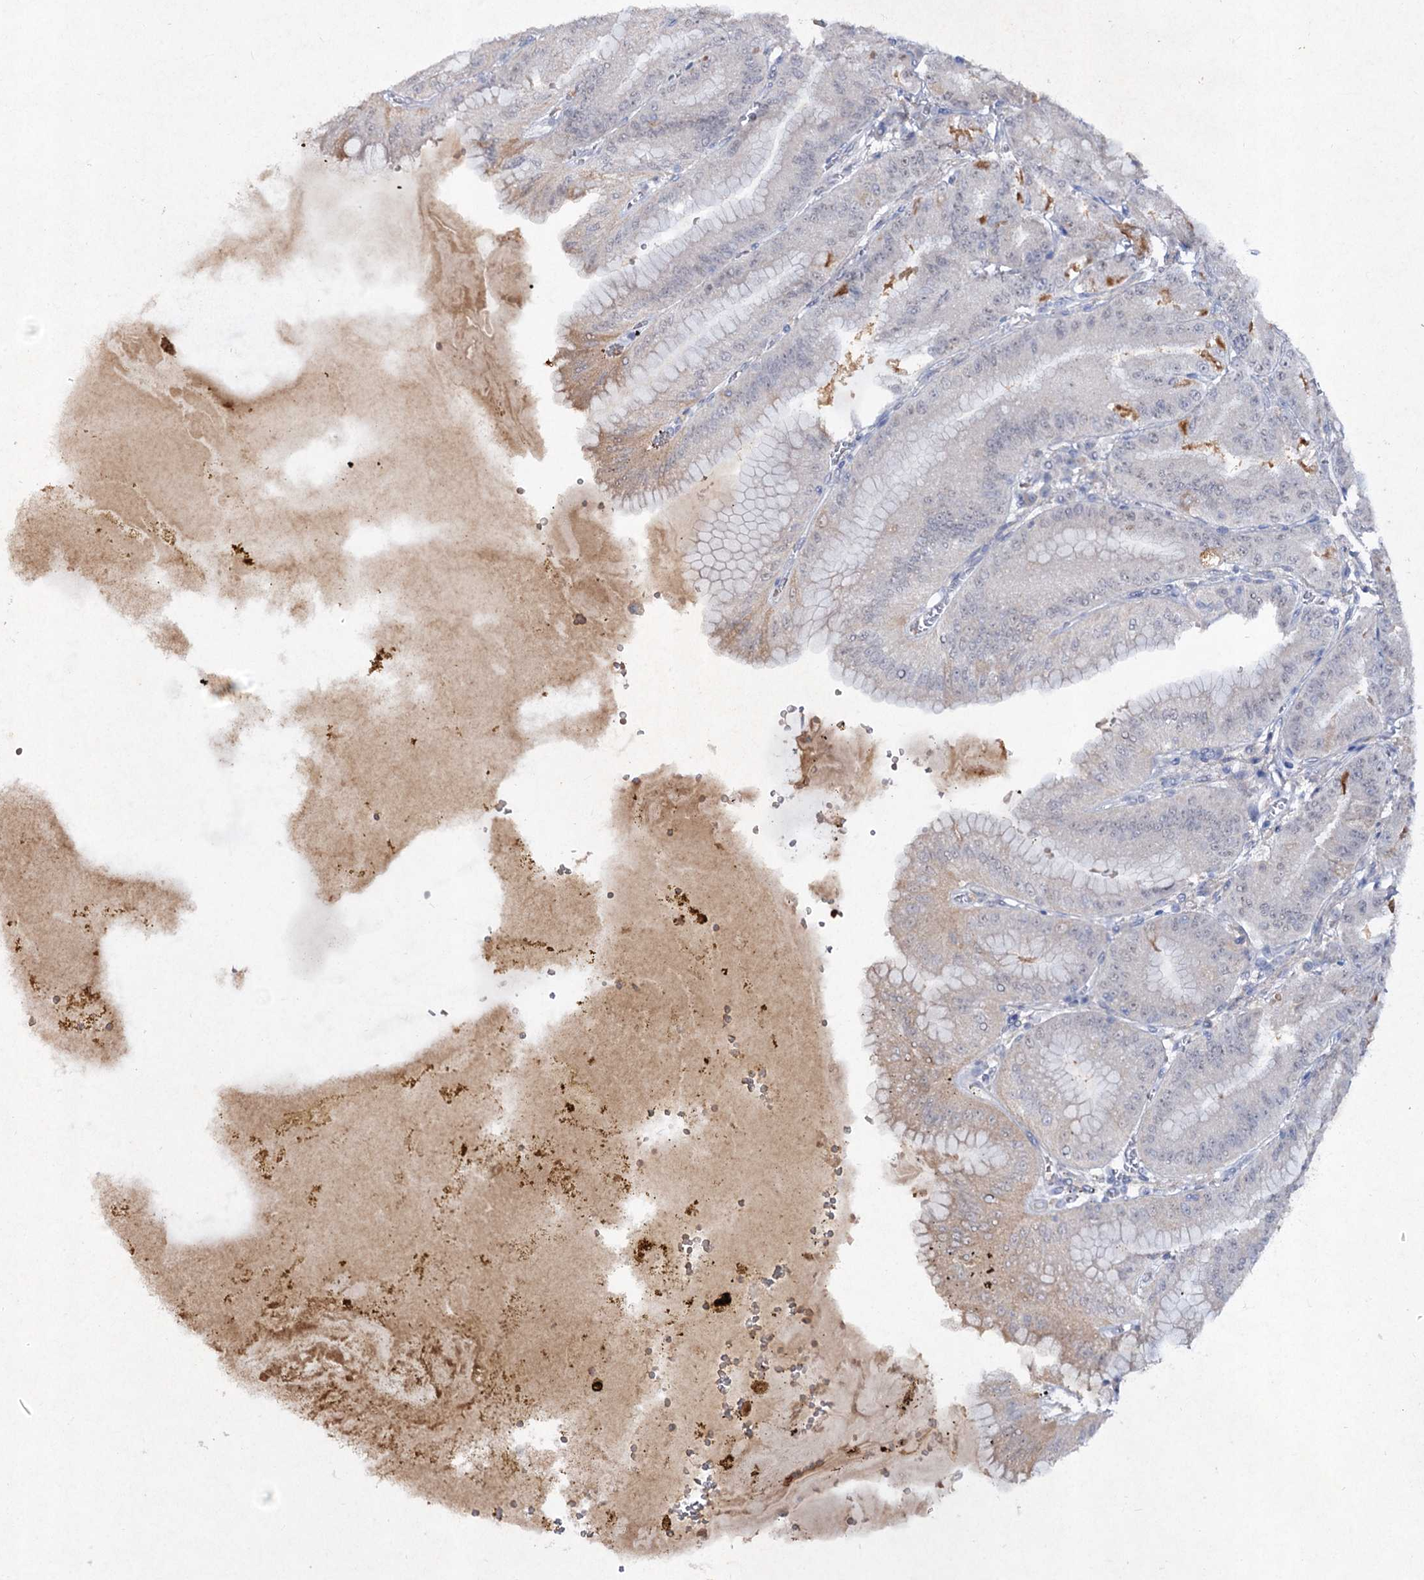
{"staining": {"intensity": "strong", "quantity": "25%-75%", "location": "cytoplasmic/membranous"}, "tissue": "stomach", "cell_type": "Glandular cells", "image_type": "normal", "snomed": [{"axis": "morphology", "description": "Normal tissue, NOS"}, {"axis": "topography", "description": "Stomach, upper"}, {"axis": "topography", "description": "Stomach, lower"}], "caption": "This is an image of IHC staining of normal stomach, which shows strong positivity in the cytoplasmic/membranous of glandular cells.", "gene": "ATP4A", "patient": {"sex": "male", "age": 71}}